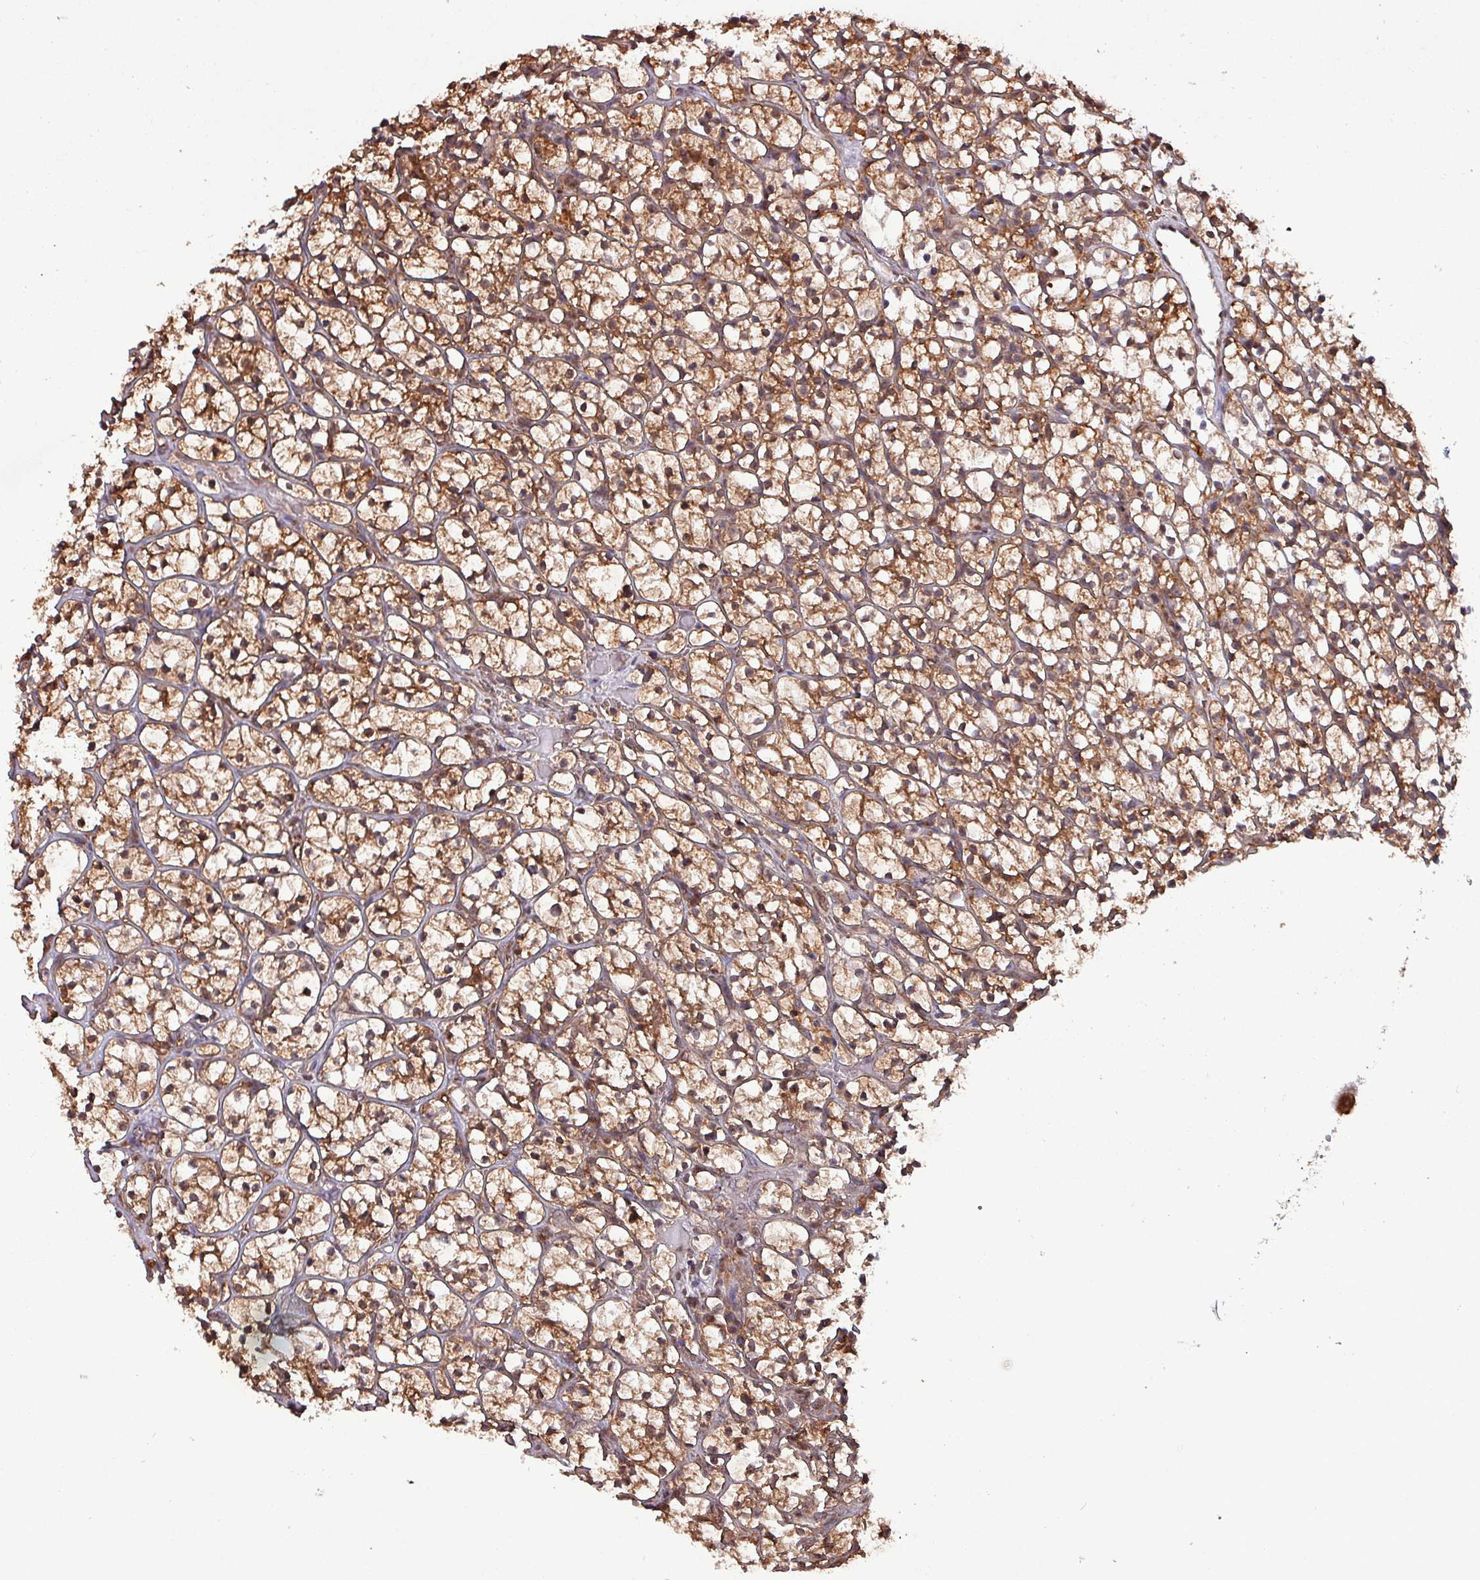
{"staining": {"intensity": "moderate", "quantity": ">75%", "location": "cytoplasmic/membranous,nuclear"}, "tissue": "renal cancer", "cell_type": "Tumor cells", "image_type": "cancer", "snomed": [{"axis": "morphology", "description": "Adenocarcinoma, NOS"}, {"axis": "topography", "description": "Kidney"}], "caption": "The immunohistochemical stain labels moderate cytoplasmic/membranous and nuclear expression in tumor cells of renal cancer tissue. Ihc stains the protein of interest in brown and the nuclei are stained blue.", "gene": "PSMB8", "patient": {"sex": "female", "age": 64}}